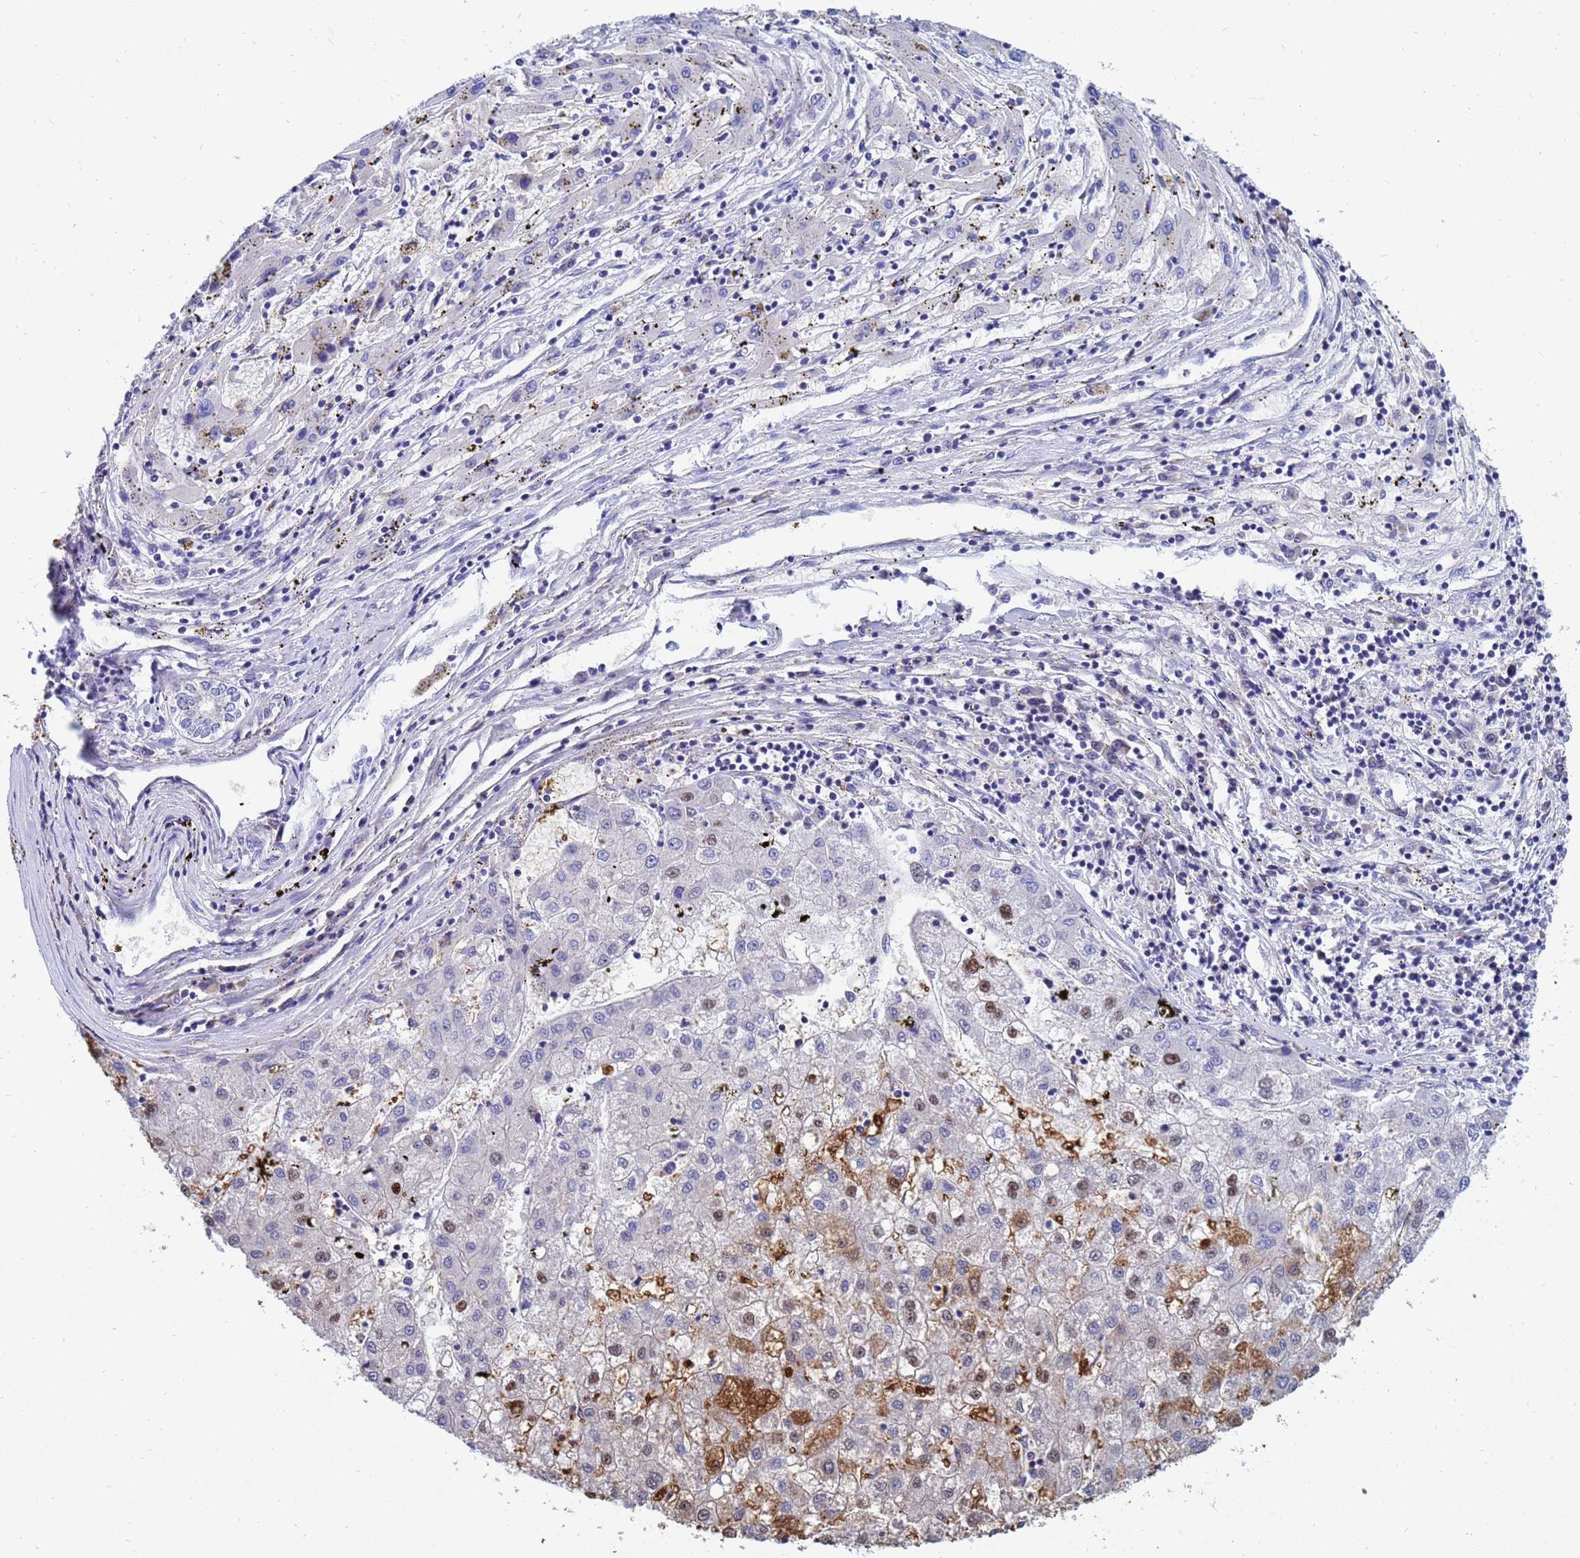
{"staining": {"intensity": "moderate", "quantity": "<25%", "location": "cytoplasmic/membranous"}, "tissue": "liver cancer", "cell_type": "Tumor cells", "image_type": "cancer", "snomed": [{"axis": "morphology", "description": "Carcinoma, Hepatocellular, NOS"}, {"axis": "topography", "description": "Liver"}], "caption": "A low amount of moderate cytoplasmic/membranous expression is appreciated in approximately <25% of tumor cells in liver hepatocellular carcinoma tissue. (brown staining indicates protein expression, while blue staining denotes nuclei).", "gene": "UBE2O", "patient": {"sex": "male", "age": 72}}